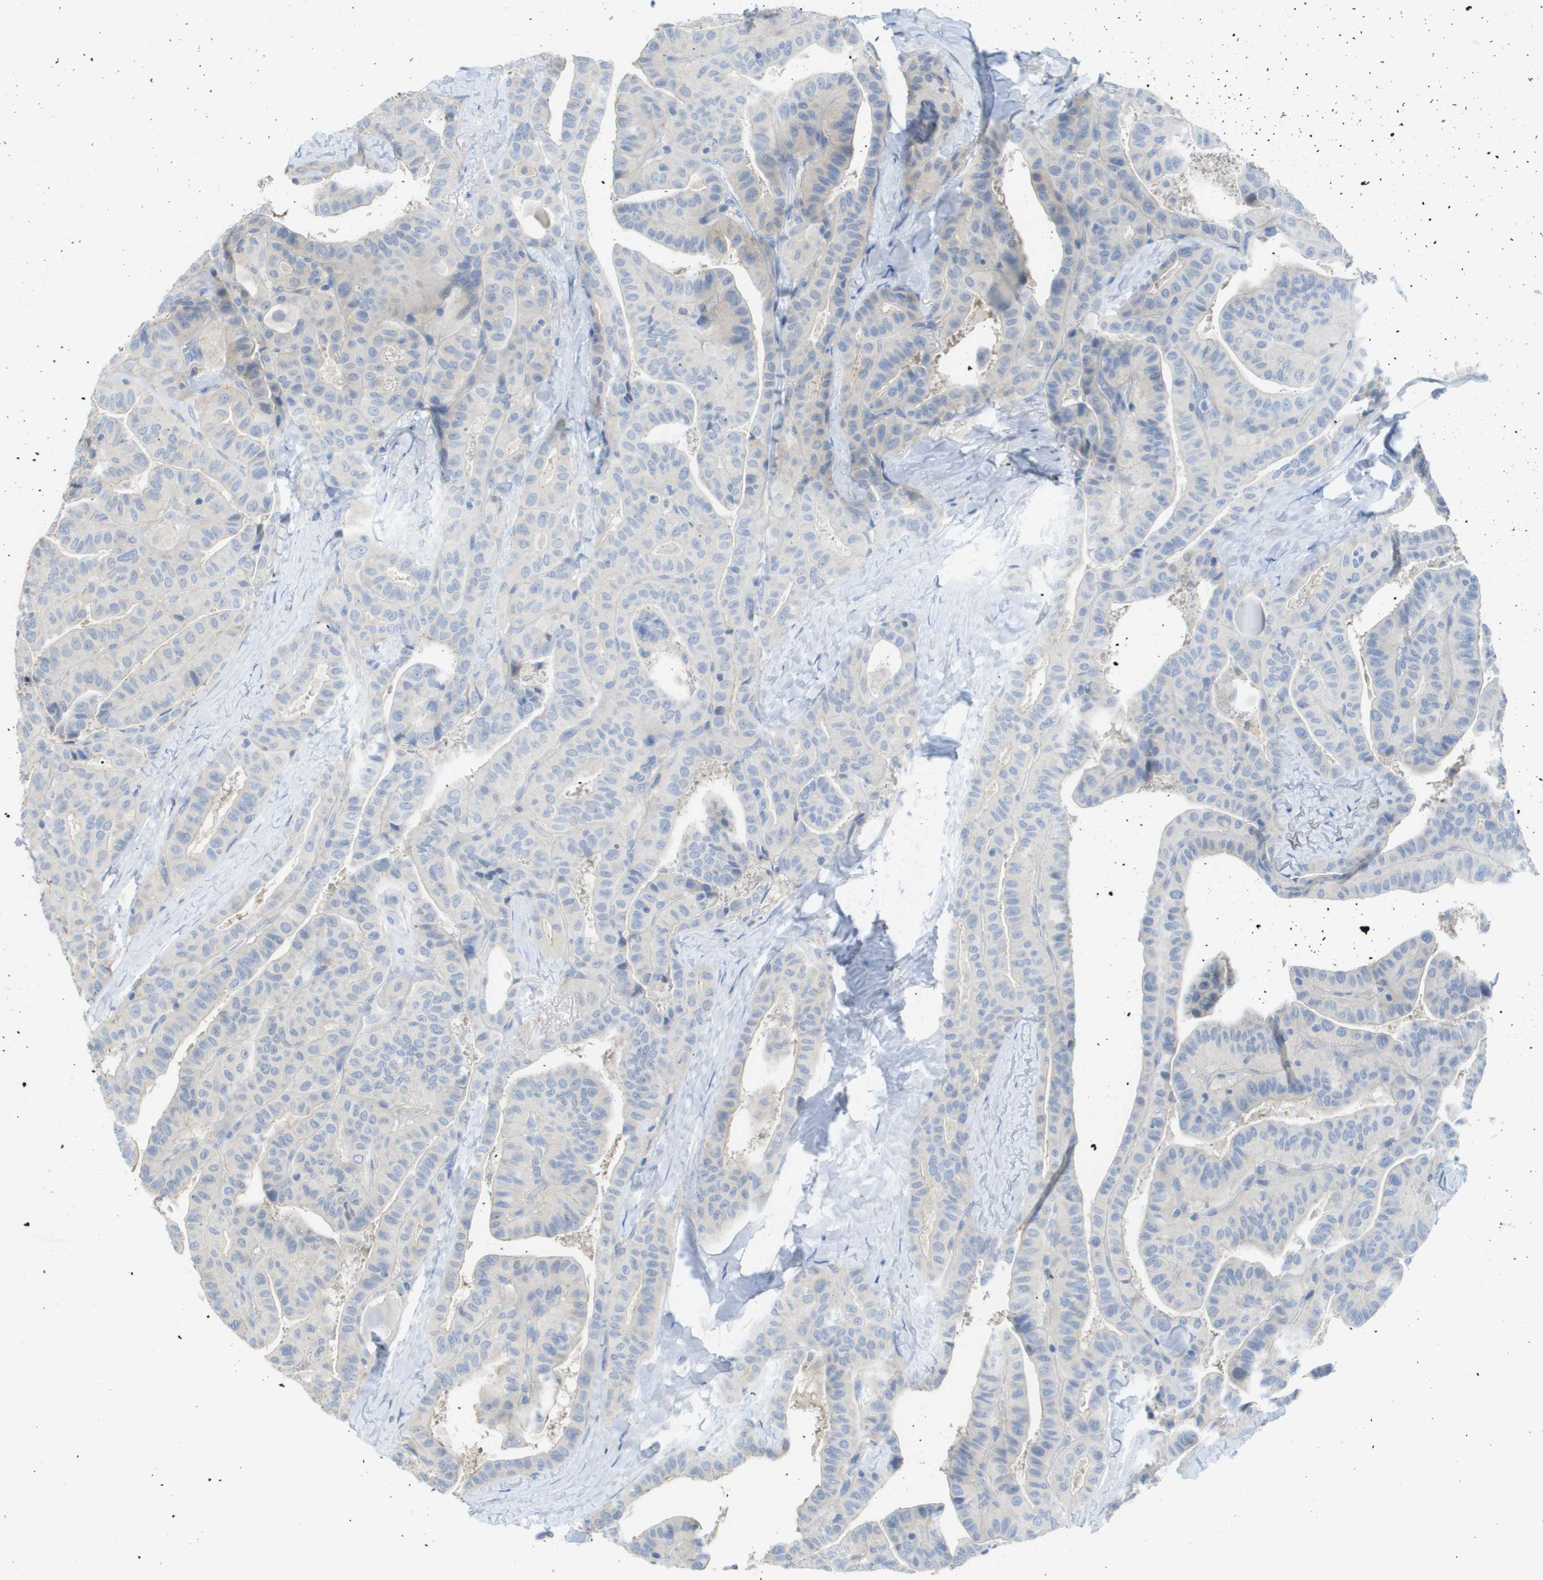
{"staining": {"intensity": "negative", "quantity": "none", "location": "none"}, "tissue": "thyroid cancer", "cell_type": "Tumor cells", "image_type": "cancer", "snomed": [{"axis": "morphology", "description": "Papillary adenocarcinoma, NOS"}, {"axis": "topography", "description": "Thyroid gland"}], "caption": "An immunohistochemistry (IHC) photomicrograph of thyroid cancer (papillary adenocarcinoma) is shown. There is no staining in tumor cells of thyroid cancer (papillary adenocarcinoma).", "gene": "MYL3", "patient": {"sex": "male", "age": 77}}